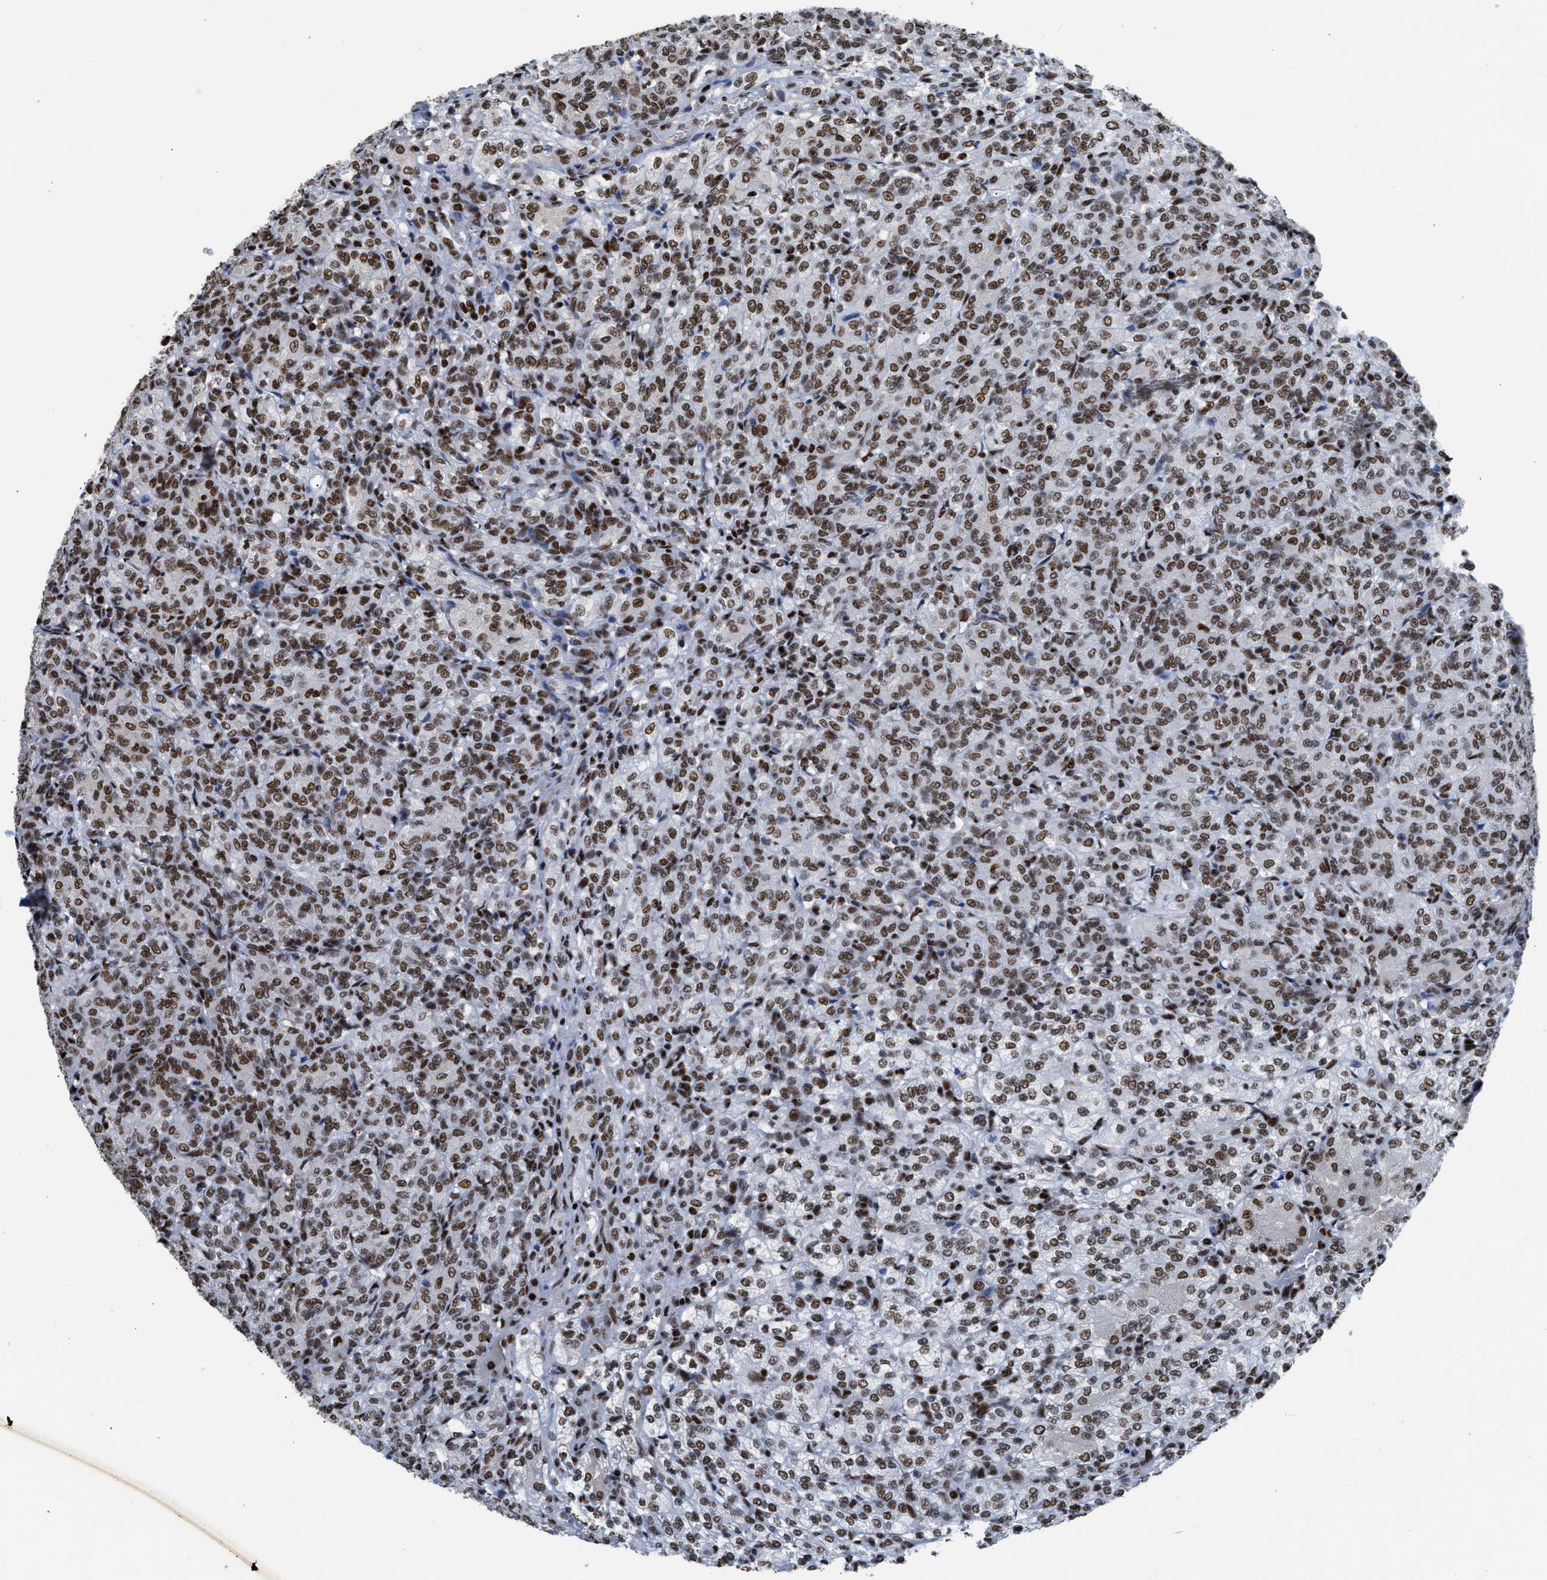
{"staining": {"intensity": "strong", "quantity": ">75%", "location": "nuclear"}, "tissue": "renal cancer", "cell_type": "Tumor cells", "image_type": "cancer", "snomed": [{"axis": "morphology", "description": "Adenocarcinoma, NOS"}, {"axis": "topography", "description": "Kidney"}], "caption": "The photomicrograph displays immunohistochemical staining of renal cancer. There is strong nuclear staining is identified in approximately >75% of tumor cells.", "gene": "SCAF4", "patient": {"sex": "male", "age": 77}}